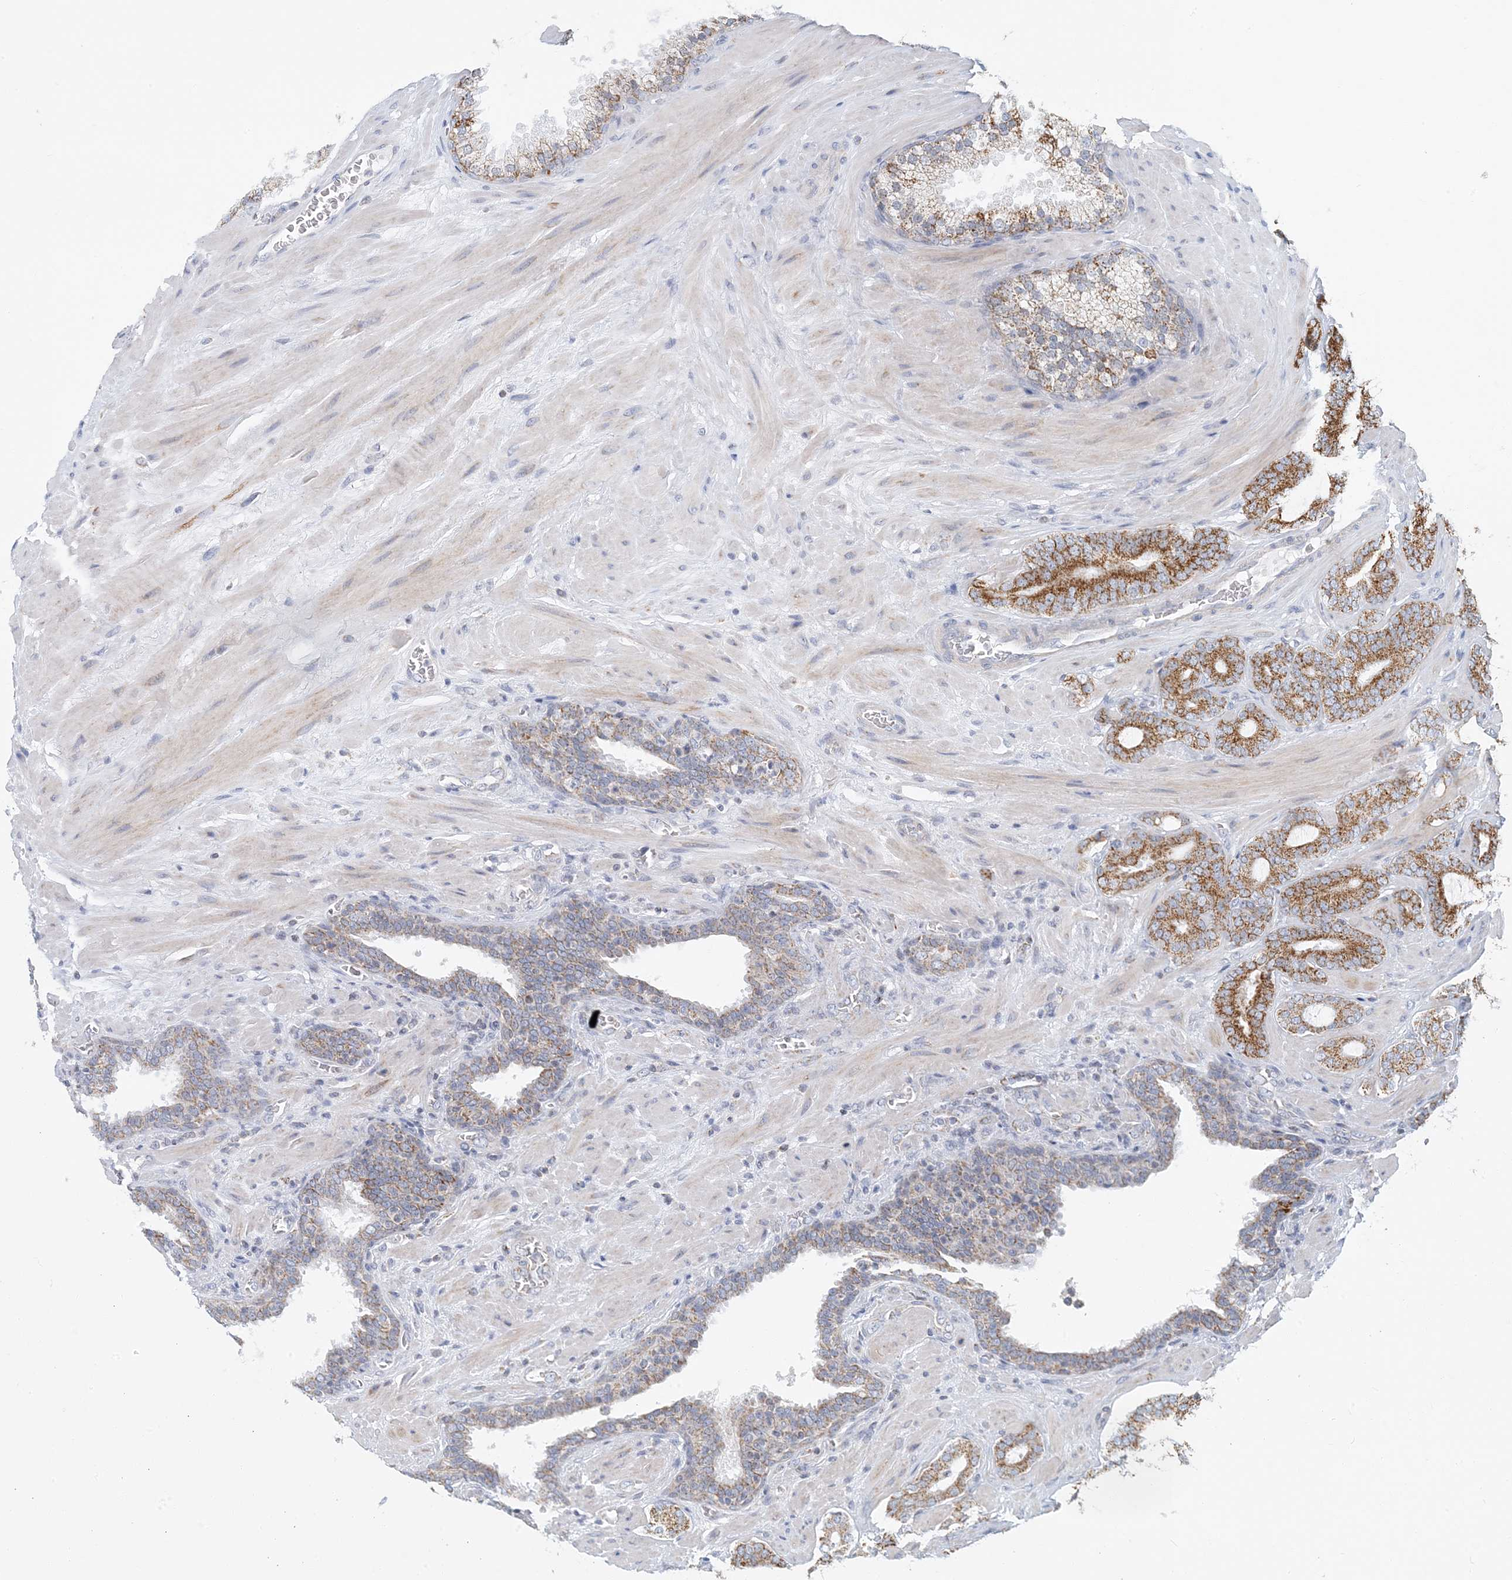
{"staining": {"intensity": "moderate", "quantity": ">75%", "location": "cytoplasmic/membranous"}, "tissue": "prostate cancer", "cell_type": "Tumor cells", "image_type": "cancer", "snomed": [{"axis": "morphology", "description": "Adenocarcinoma, Low grade"}, {"axis": "topography", "description": "Prostate"}], "caption": "The photomicrograph shows immunohistochemical staining of prostate cancer. There is moderate cytoplasmic/membranous expression is seen in approximately >75% of tumor cells. (brown staining indicates protein expression, while blue staining denotes nuclei).", "gene": "BDH1", "patient": {"sex": "male", "age": 63}}